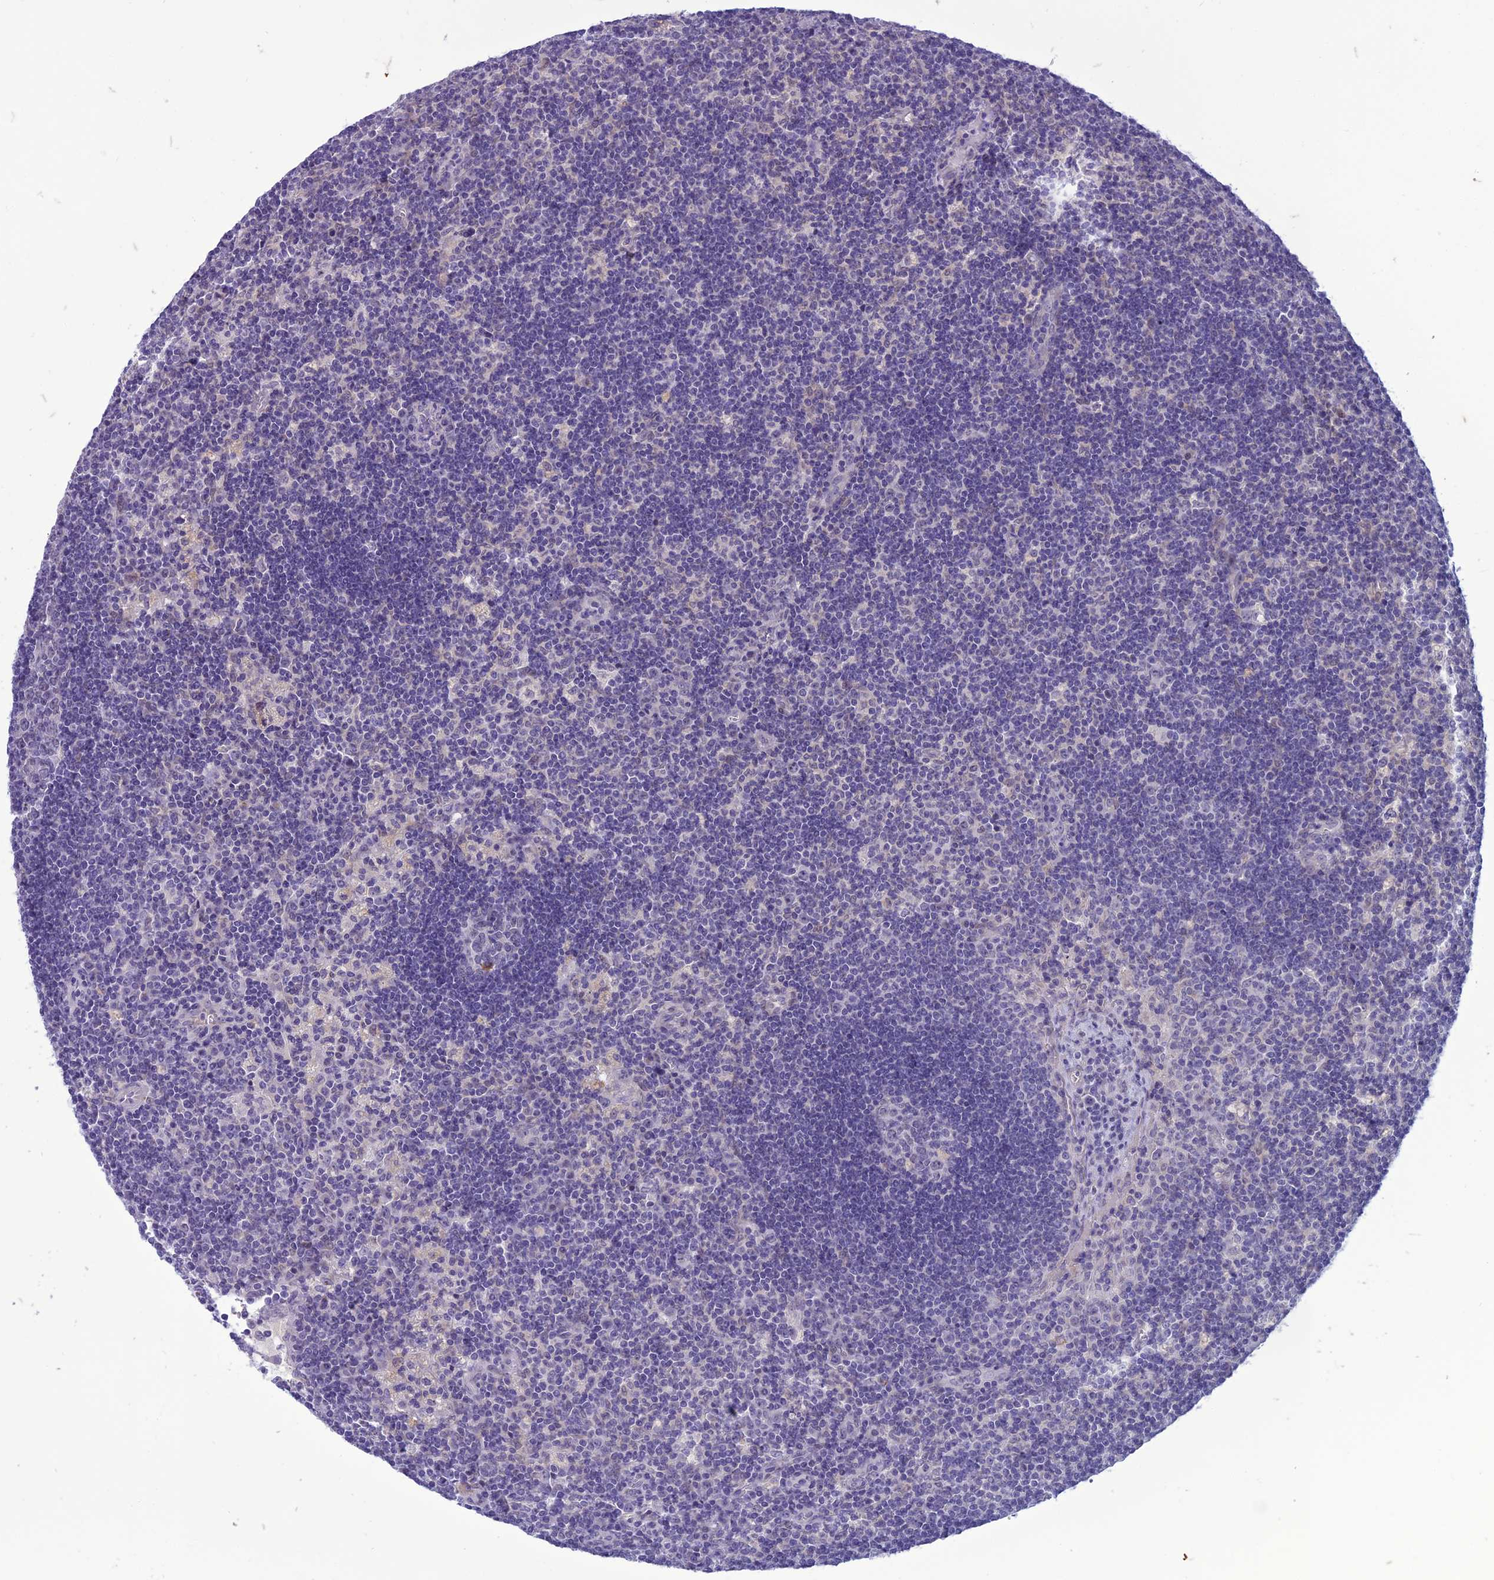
{"staining": {"intensity": "negative", "quantity": "none", "location": "none"}, "tissue": "lymph node", "cell_type": "Germinal center cells", "image_type": "normal", "snomed": [{"axis": "morphology", "description": "Normal tissue, NOS"}, {"axis": "topography", "description": "Lymph node"}], "caption": "Immunohistochemistry micrograph of normal lymph node: lymph node stained with DAB (3,3'-diaminobenzidine) demonstrates no significant protein staining in germinal center cells.", "gene": "ANKS4B", "patient": {"sex": "male", "age": 58}}